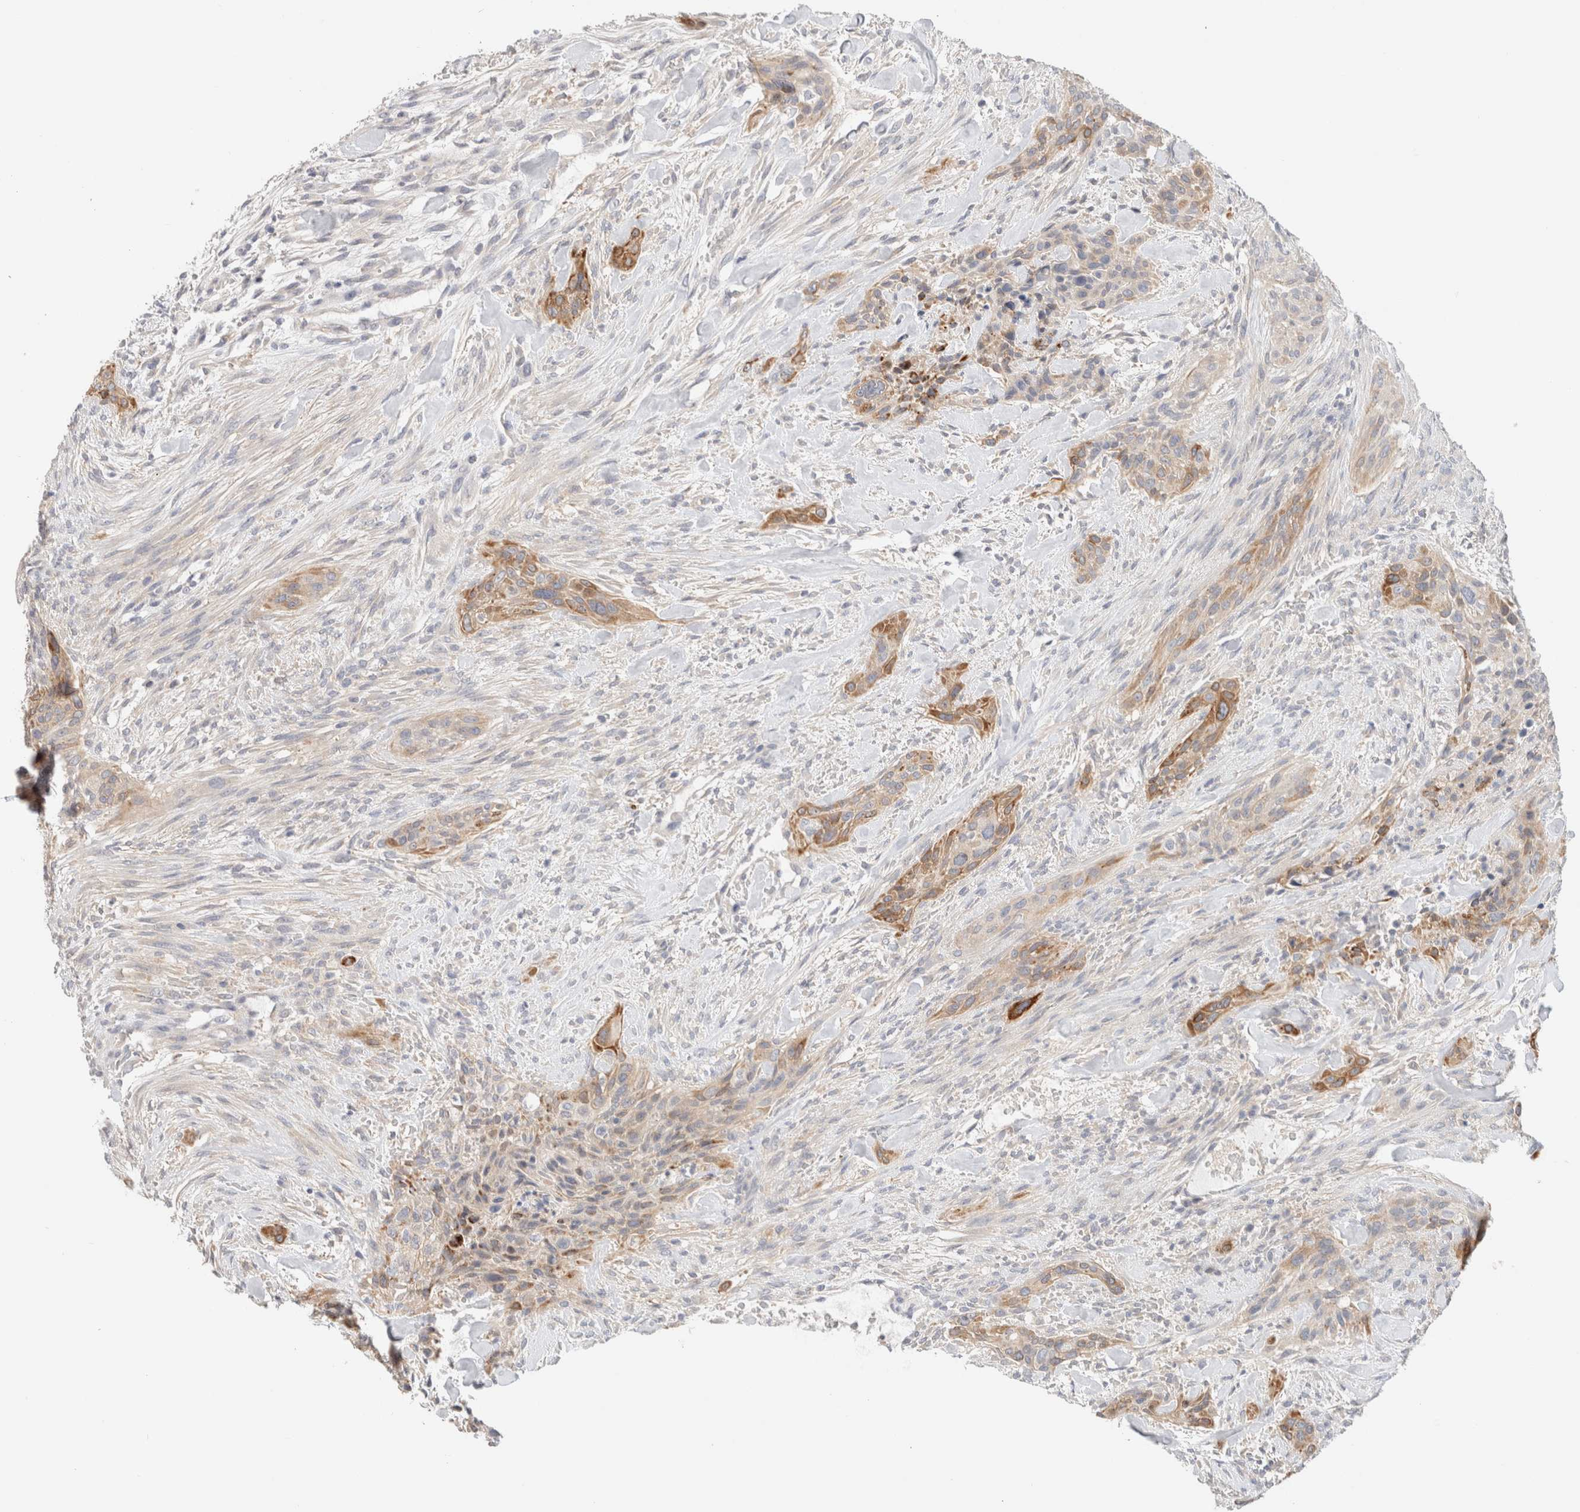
{"staining": {"intensity": "moderate", "quantity": "25%-75%", "location": "cytoplasmic/membranous"}, "tissue": "urothelial cancer", "cell_type": "Tumor cells", "image_type": "cancer", "snomed": [{"axis": "morphology", "description": "Urothelial carcinoma, High grade"}, {"axis": "topography", "description": "Urinary bladder"}], "caption": "High-grade urothelial carcinoma stained with DAB IHC shows medium levels of moderate cytoplasmic/membranous staining in approximately 25%-75% of tumor cells.", "gene": "SDR16C5", "patient": {"sex": "male", "age": 35}}